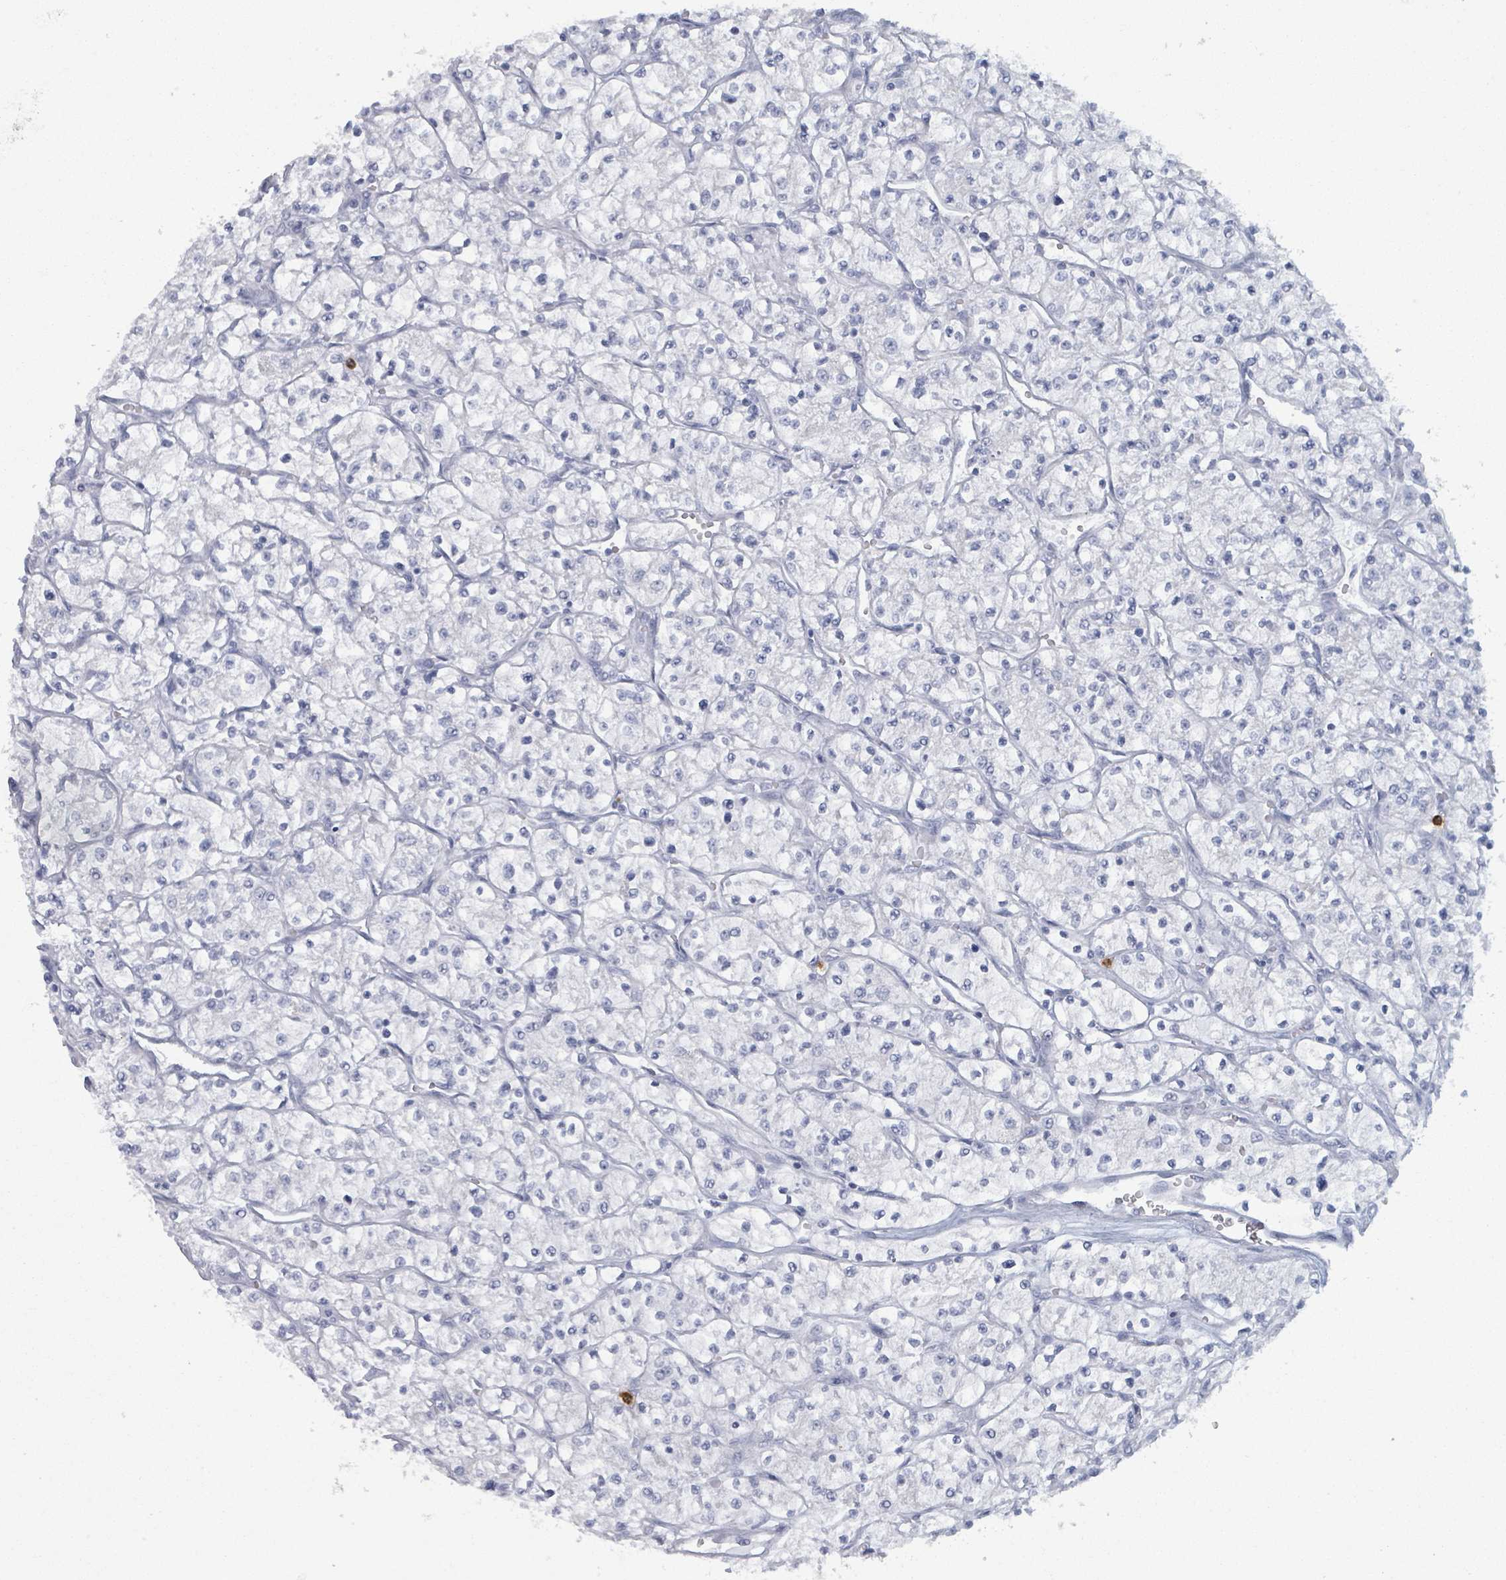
{"staining": {"intensity": "negative", "quantity": "none", "location": "none"}, "tissue": "renal cancer", "cell_type": "Tumor cells", "image_type": "cancer", "snomed": [{"axis": "morphology", "description": "Adenocarcinoma, NOS"}, {"axis": "topography", "description": "Kidney"}], "caption": "Tumor cells show no significant protein positivity in renal cancer (adenocarcinoma).", "gene": "DEFA4", "patient": {"sex": "female", "age": 64}}